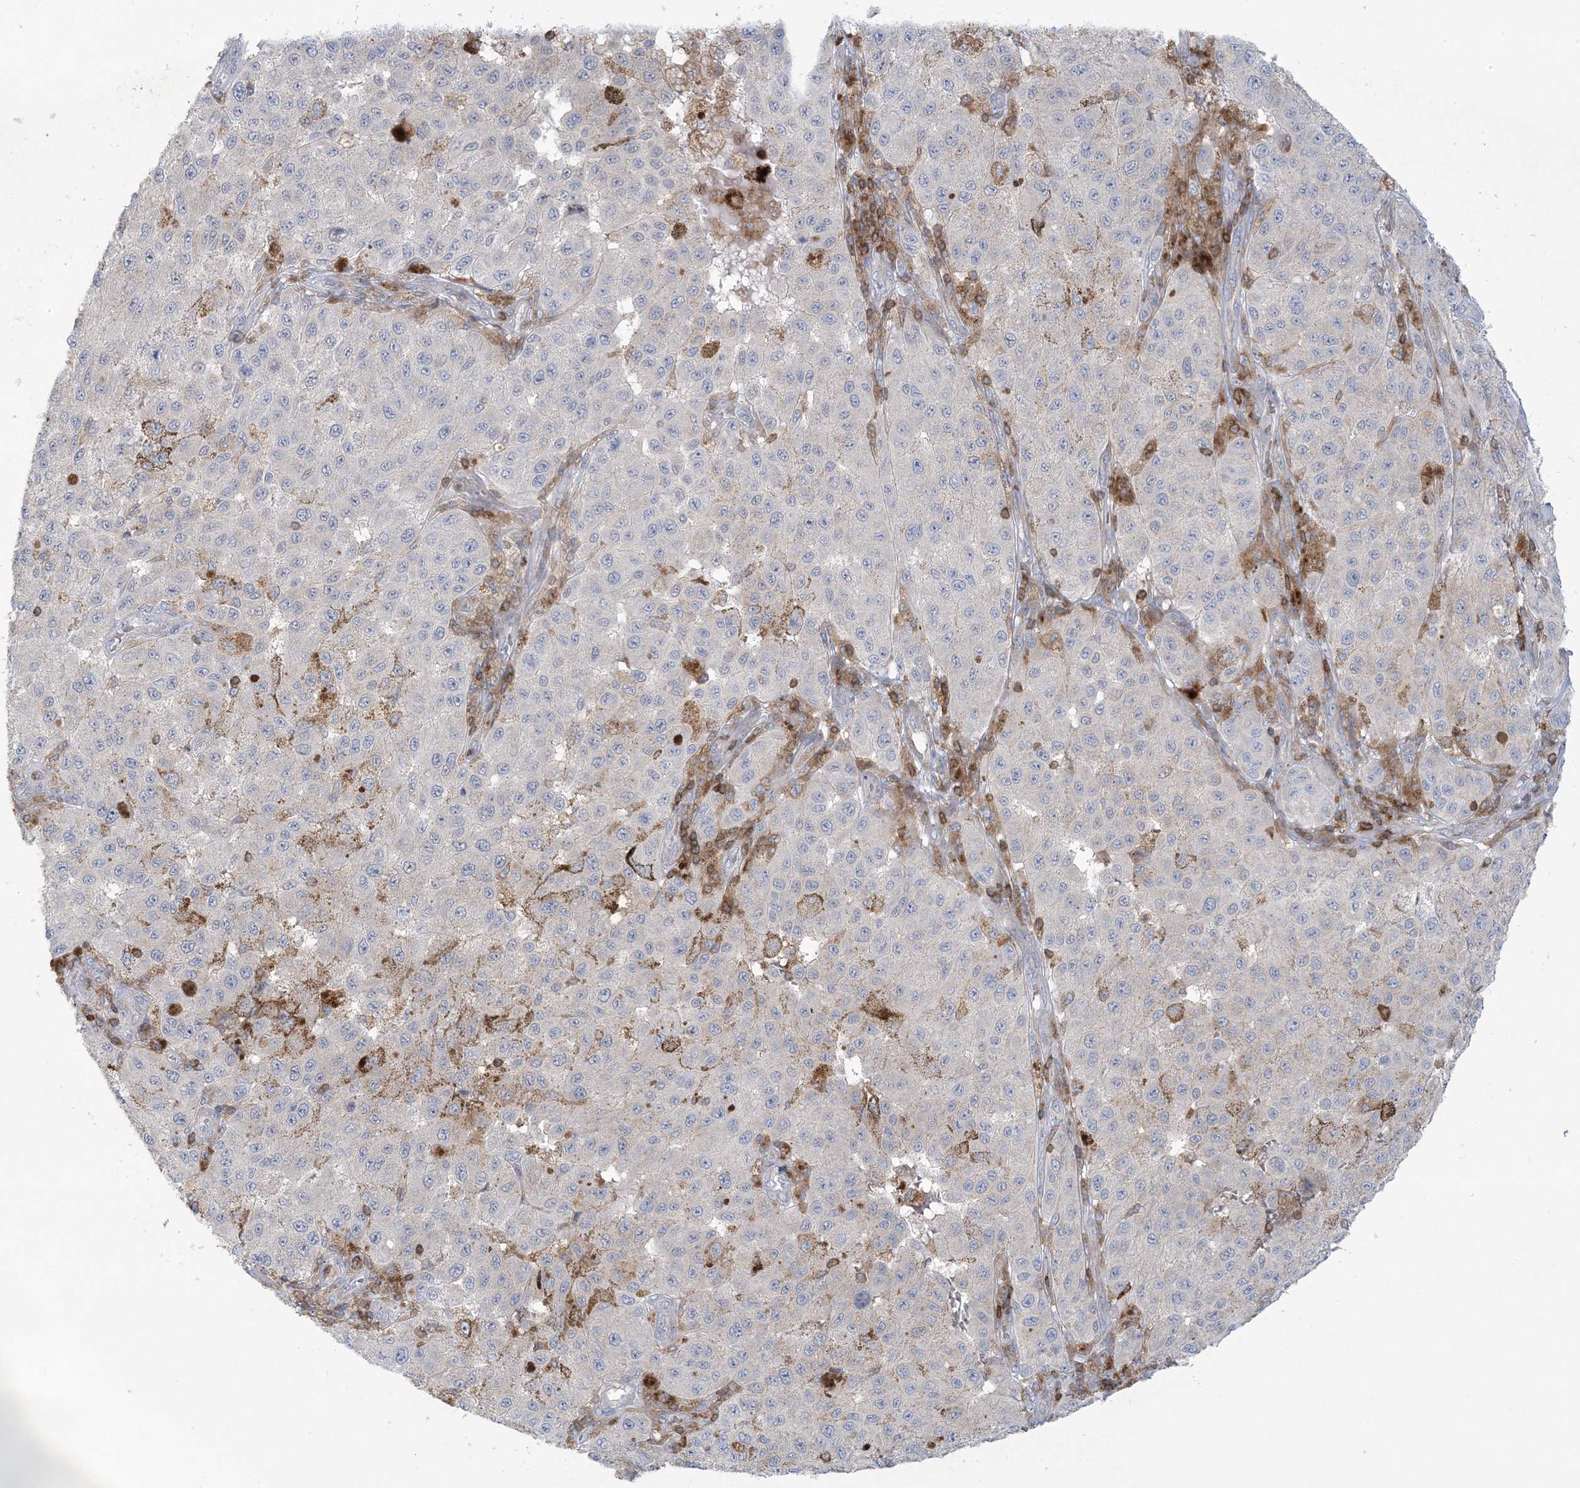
{"staining": {"intensity": "negative", "quantity": "none", "location": "none"}, "tissue": "melanoma", "cell_type": "Tumor cells", "image_type": "cancer", "snomed": [{"axis": "morphology", "description": "Malignant melanoma, NOS"}, {"axis": "topography", "description": "Skin"}], "caption": "Tumor cells show no significant protein staining in malignant melanoma.", "gene": "ARHGAP30", "patient": {"sex": "female", "age": 64}}